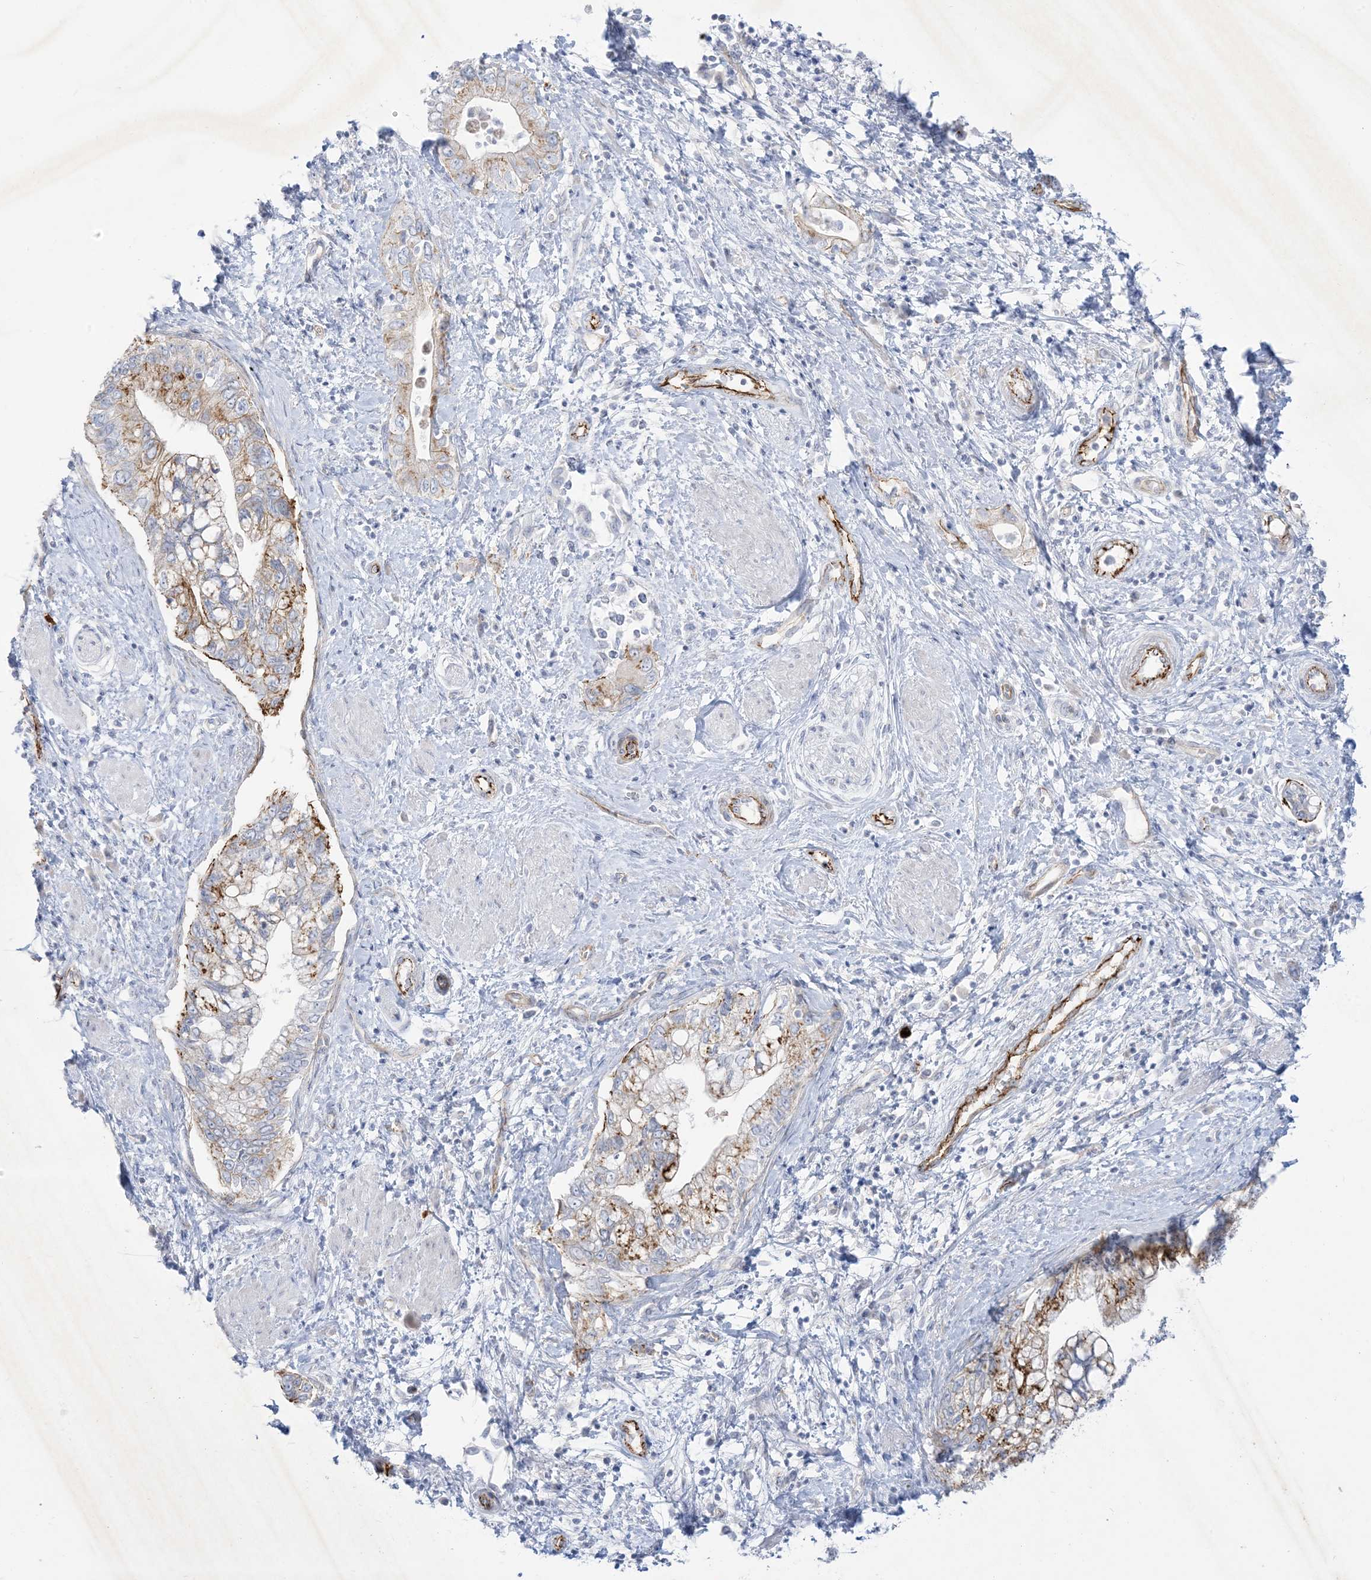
{"staining": {"intensity": "moderate", "quantity": "25%-75%", "location": "cytoplasmic/membranous"}, "tissue": "pancreatic cancer", "cell_type": "Tumor cells", "image_type": "cancer", "snomed": [{"axis": "morphology", "description": "Adenocarcinoma, NOS"}, {"axis": "topography", "description": "Pancreas"}], "caption": "Moderate cytoplasmic/membranous protein positivity is identified in approximately 25%-75% of tumor cells in pancreatic cancer.", "gene": "B3GNT7", "patient": {"sex": "female", "age": 73}}